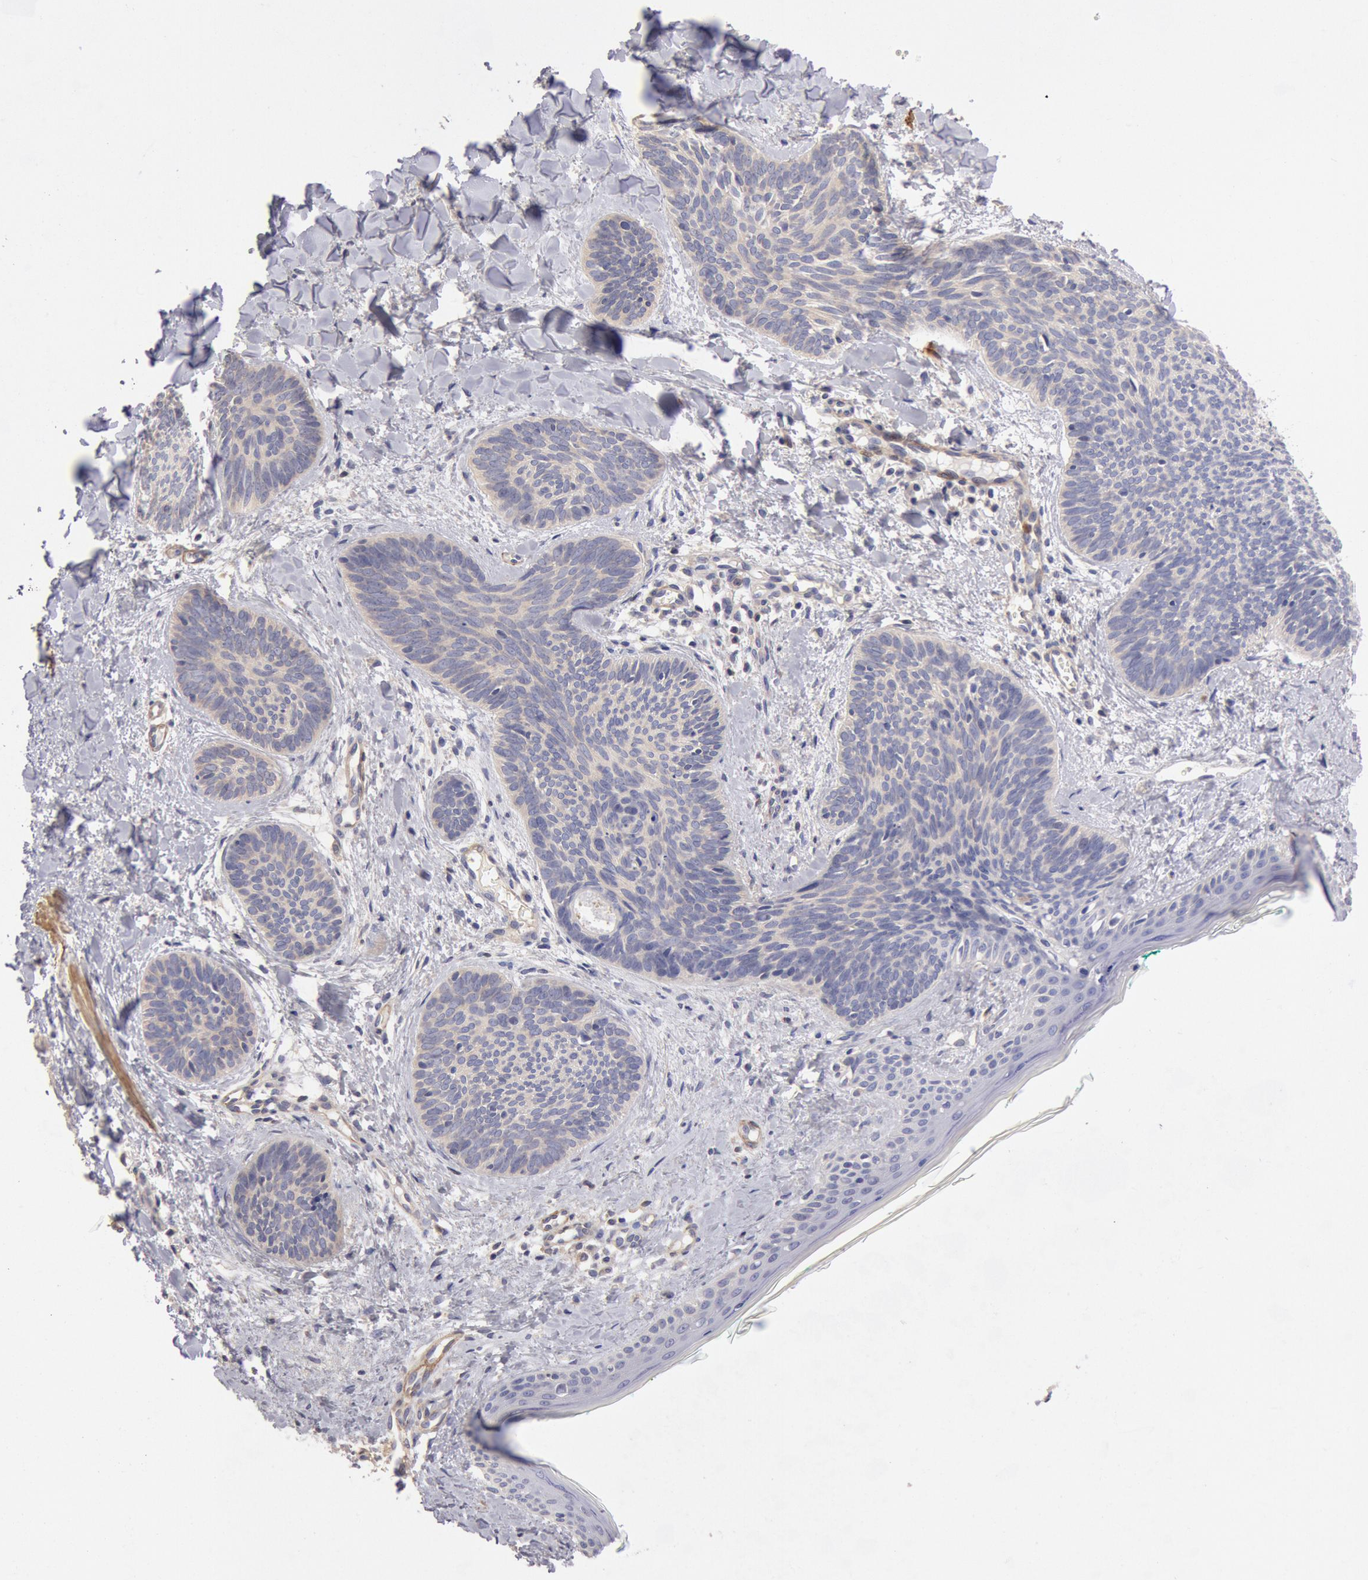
{"staining": {"intensity": "weak", "quantity": "25%-75%", "location": "cytoplasmic/membranous"}, "tissue": "skin cancer", "cell_type": "Tumor cells", "image_type": "cancer", "snomed": [{"axis": "morphology", "description": "Basal cell carcinoma"}, {"axis": "topography", "description": "Skin"}], "caption": "Immunohistochemical staining of human skin basal cell carcinoma shows low levels of weak cytoplasmic/membranous protein positivity in about 25%-75% of tumor cells. The staining is performed using DAB (3,3'-diaminobenzidine) brown chromogen to label protein expression. The nuclei are counter-stained blue using hematoxylin.", "gene": "TMED8", "patient": {"sex": "female", "age": 81}}